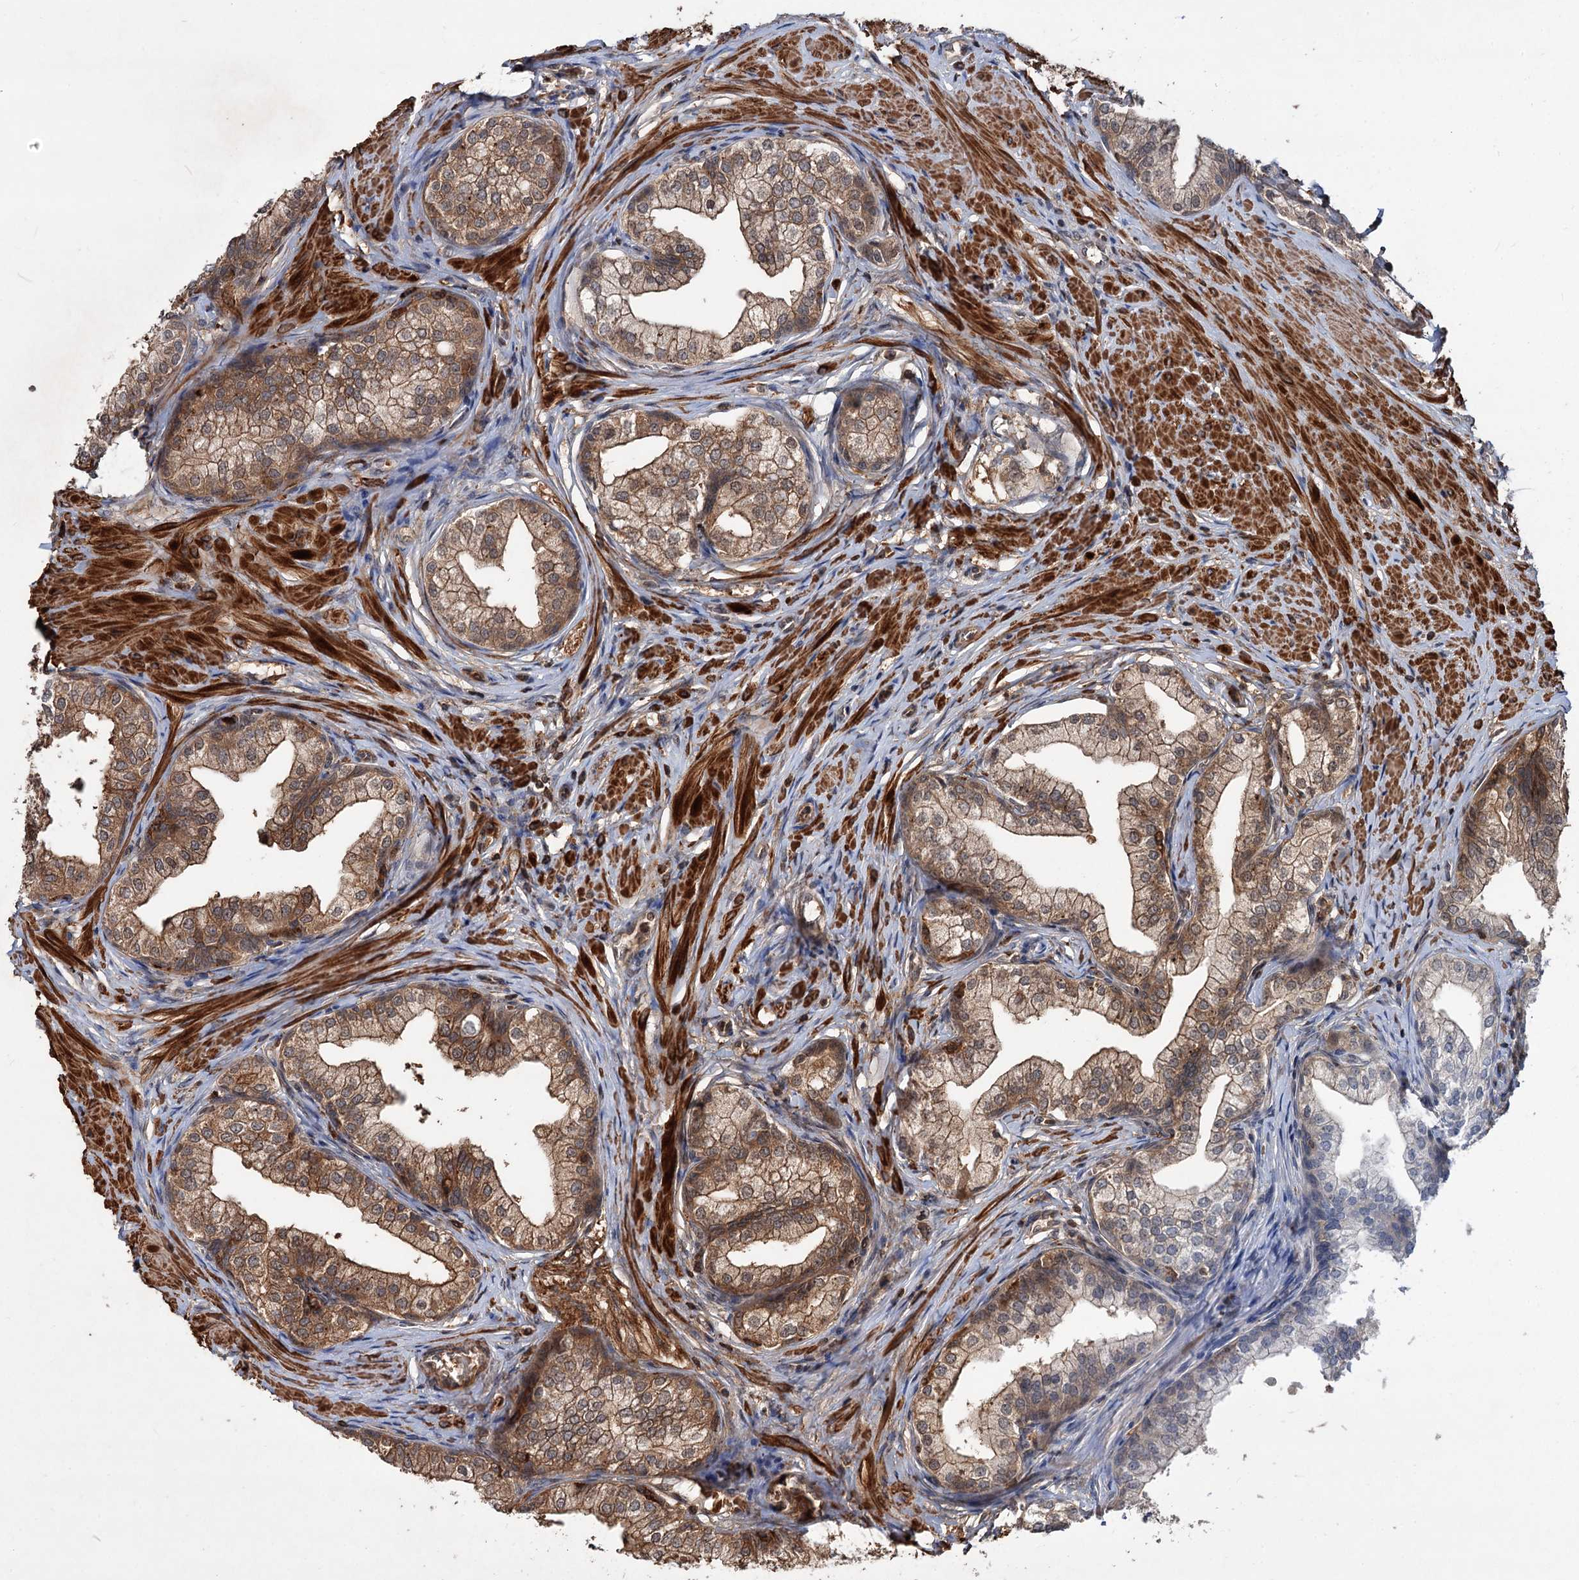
{"staining": {"intensity": "moderate", "quantity": ">75%", "location": "cytoplasmic/membranous"}, "tissue": "prostate", "cell_type": "Glandular cells", "image_type": "normal", "snomed": [{"axis": "morphology", "description": "Normal tissue, NOS"}, {"axis": "topography", "description": "Prostate"}], "caption": "An IHC image of normal tissue is shown. Protein staining in brown shows moderate cytoplasmic/membranous positivity in prostate within glandular cells.", "gene": "GRIP1", "patient": {"sex": "male", "age": 60}}